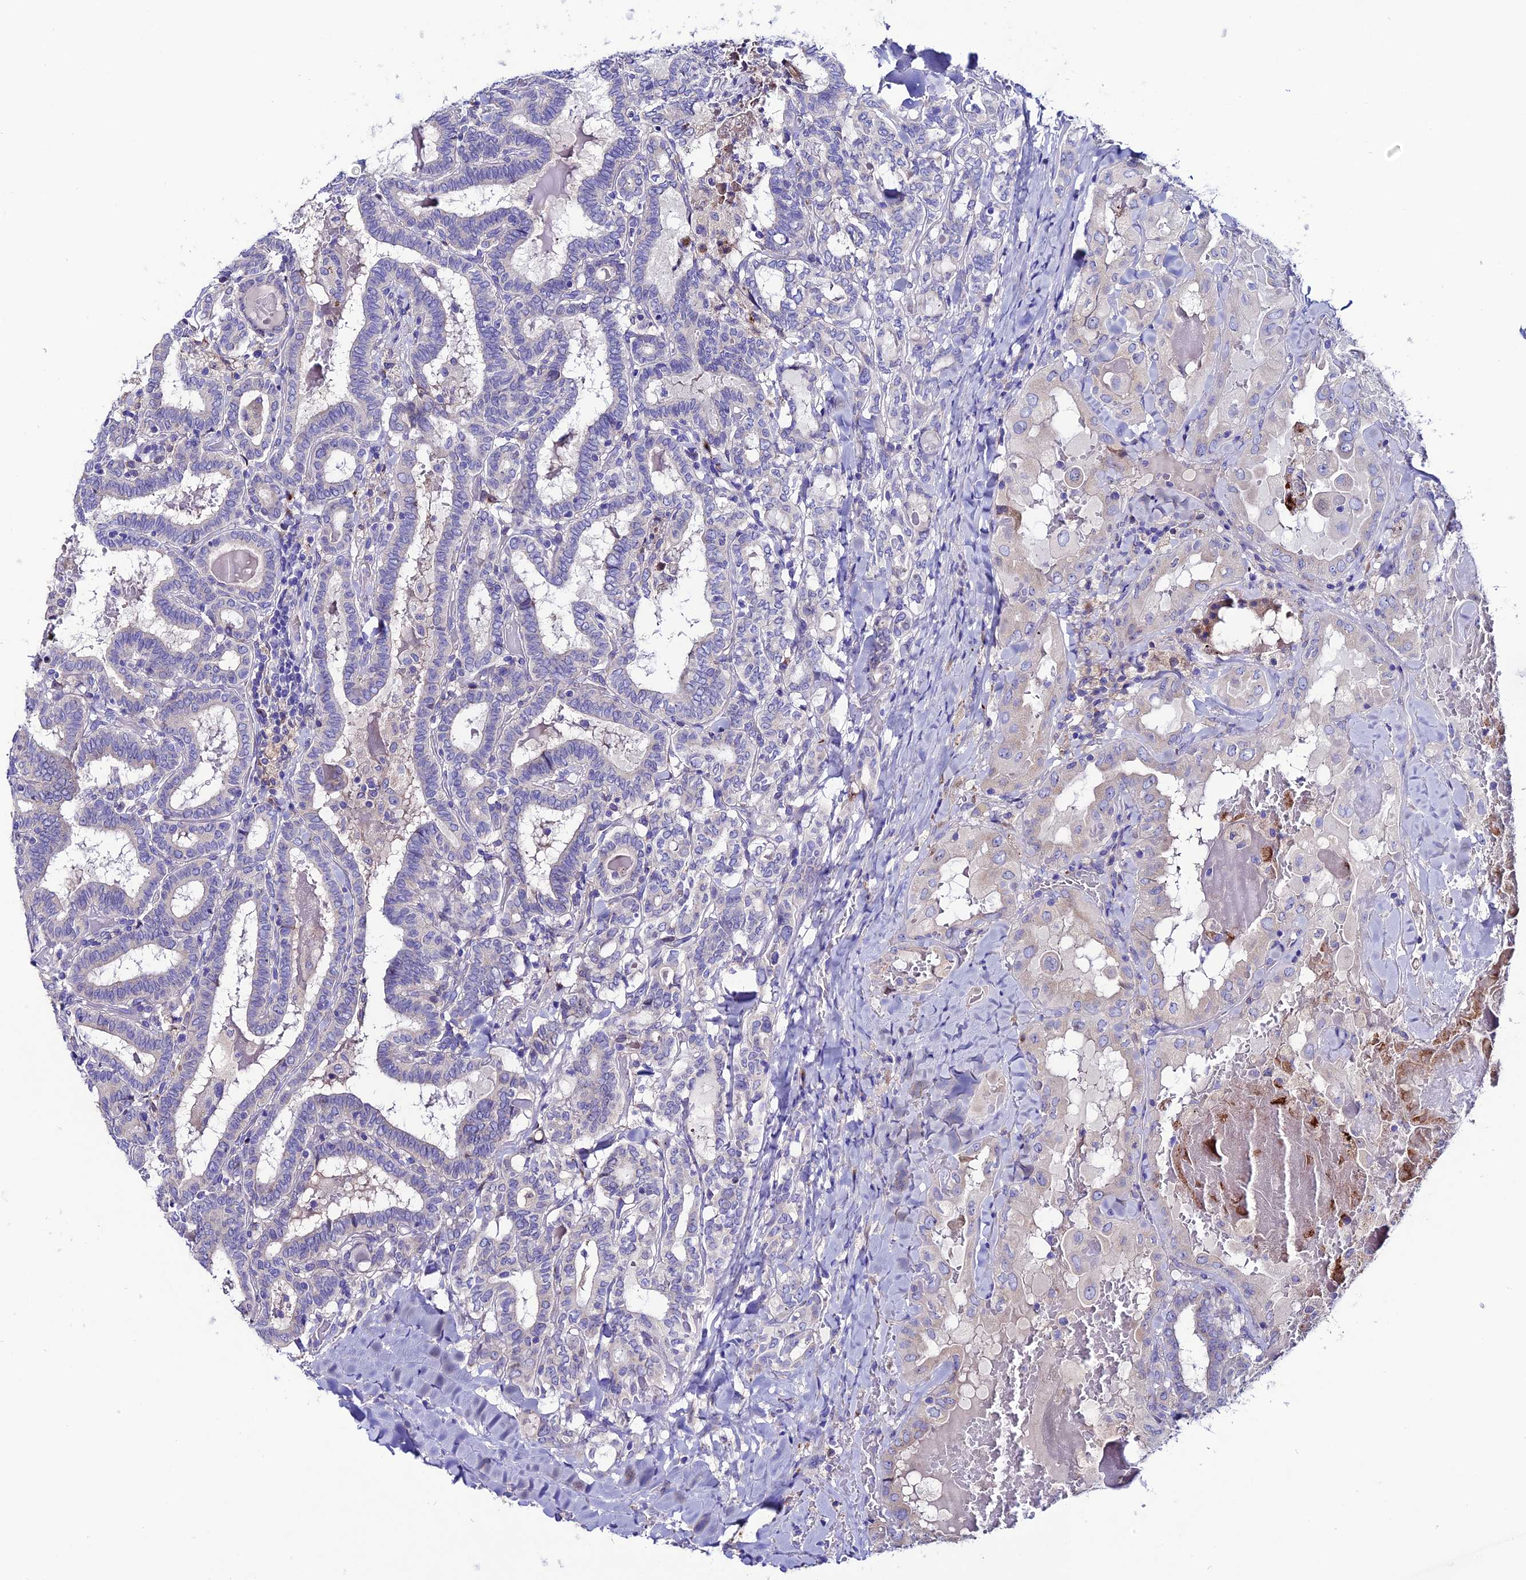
{"staining": {"intensity": "negative", "quantity": "none", "location": "none"}, "tissue": "thyroid cancer", "cell_type": "Tumor cells", "image_type": "cancer", "snomed": [{"axis": "morphology", "description": "Papillary adenocarcinoma, NOS"}, {"axis": "topography", "description": "Thyroid gland"}], "caption": "Immunohistochemistry of human papillary adenocarcinoma (thyroid) demonstrates no staining in tumor cells. (Stains: DAB (3,3'-diaminobenzidine) immunohistochemistry with hematoxylin counter stain, Microscopy: brightfield microscopy at high magnification).", "gene": "OR51Q1", "patient": {"sex": "female", "age": 72}}